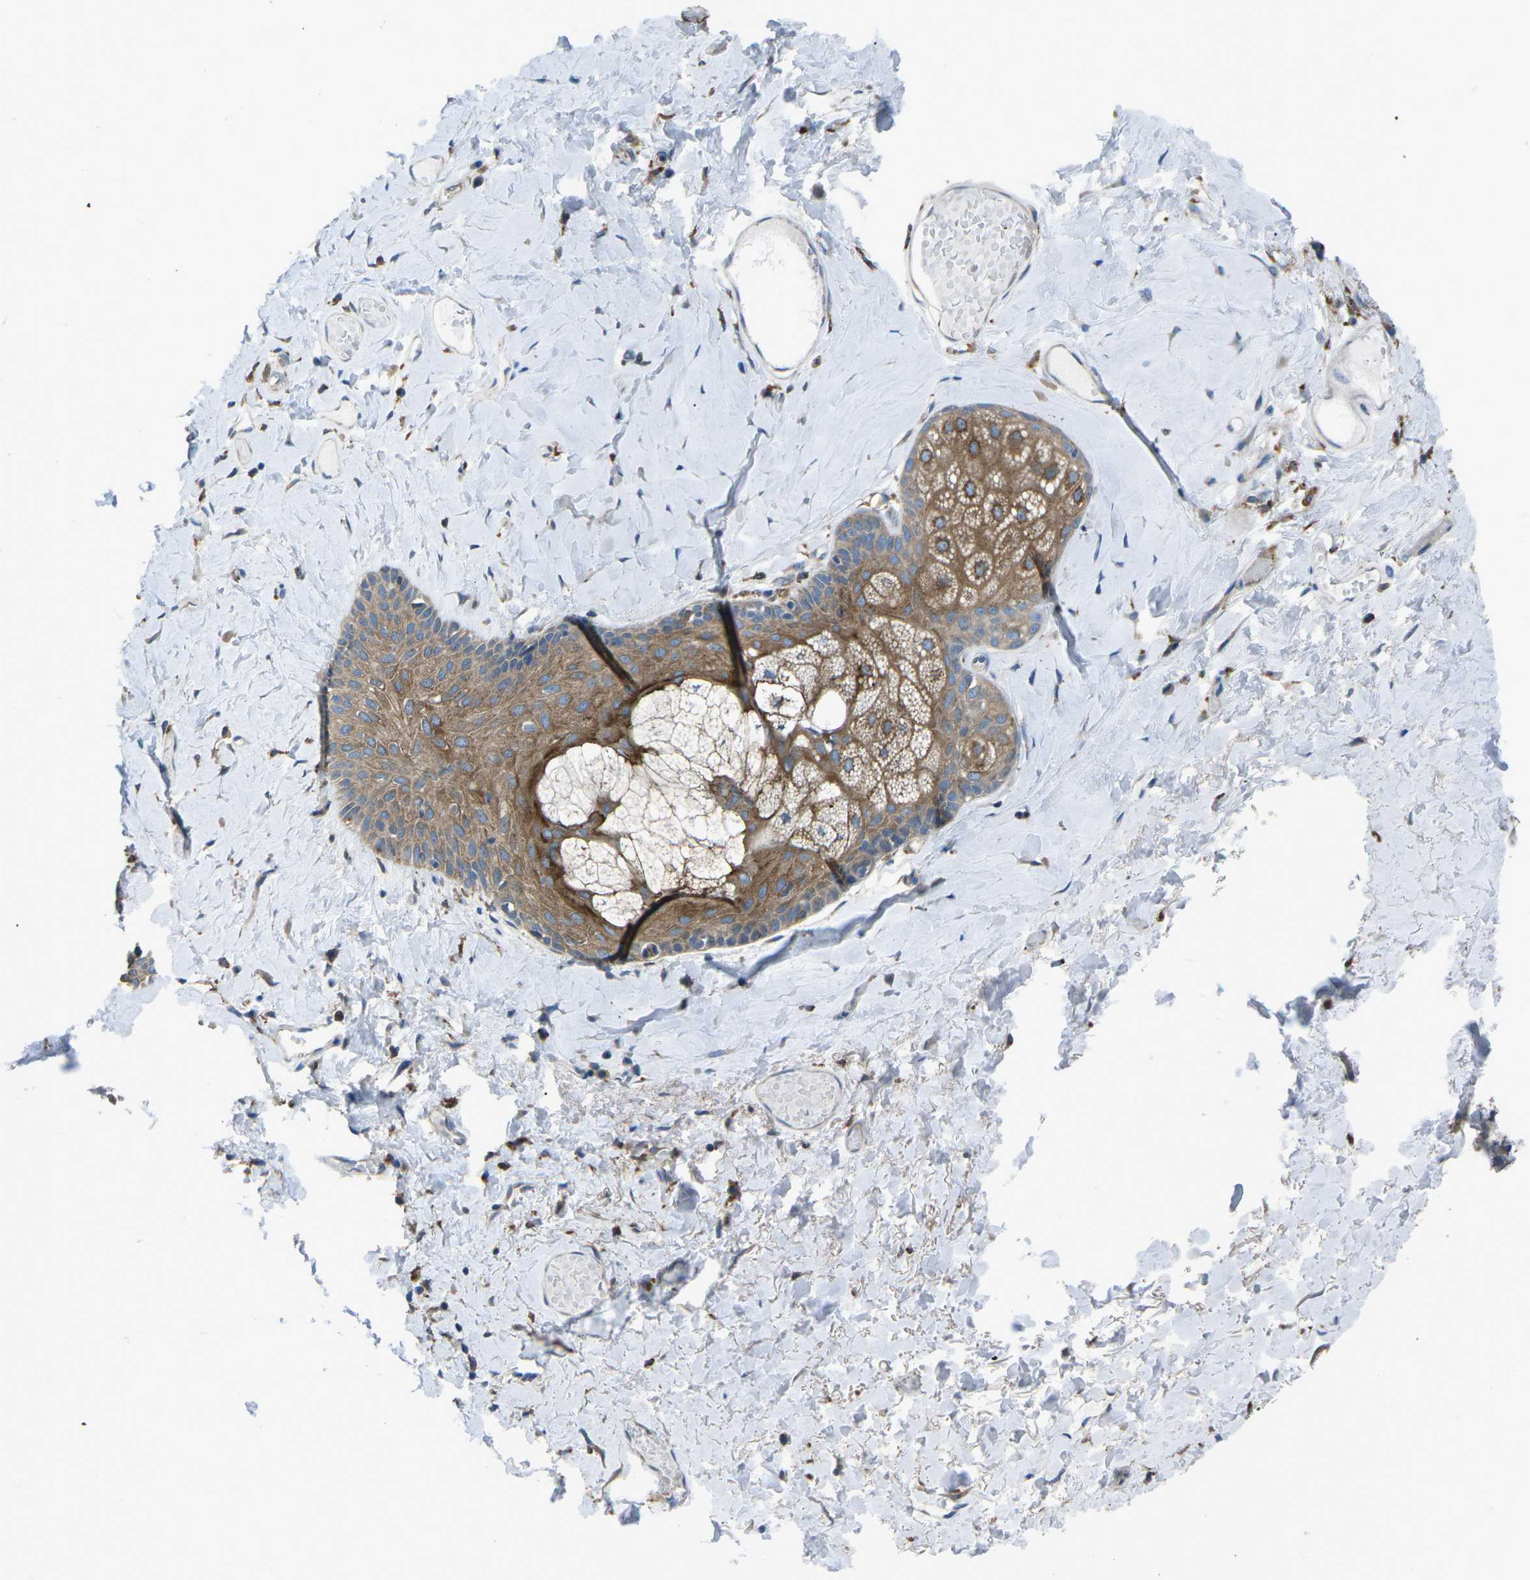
{"staining": {"intensity": "moderate", "quantity": ">75%", "location": "cytoplasmic/membranous"}, "tissue": "skin", "cell_type": "Epidermal cells", "image_type": "normal", "snomed": [{"axis": "morphology", "description": "Normal tissue, NOS"}, {"axis": "topography", "description": "Anal"}], "caption": "Moderate cytoplasmic/membranous protein expression is seen in approximately >75% of epidermal cells in skin.", "gene": "CDK17", "patient": {"sex": "male", "age": 69}}